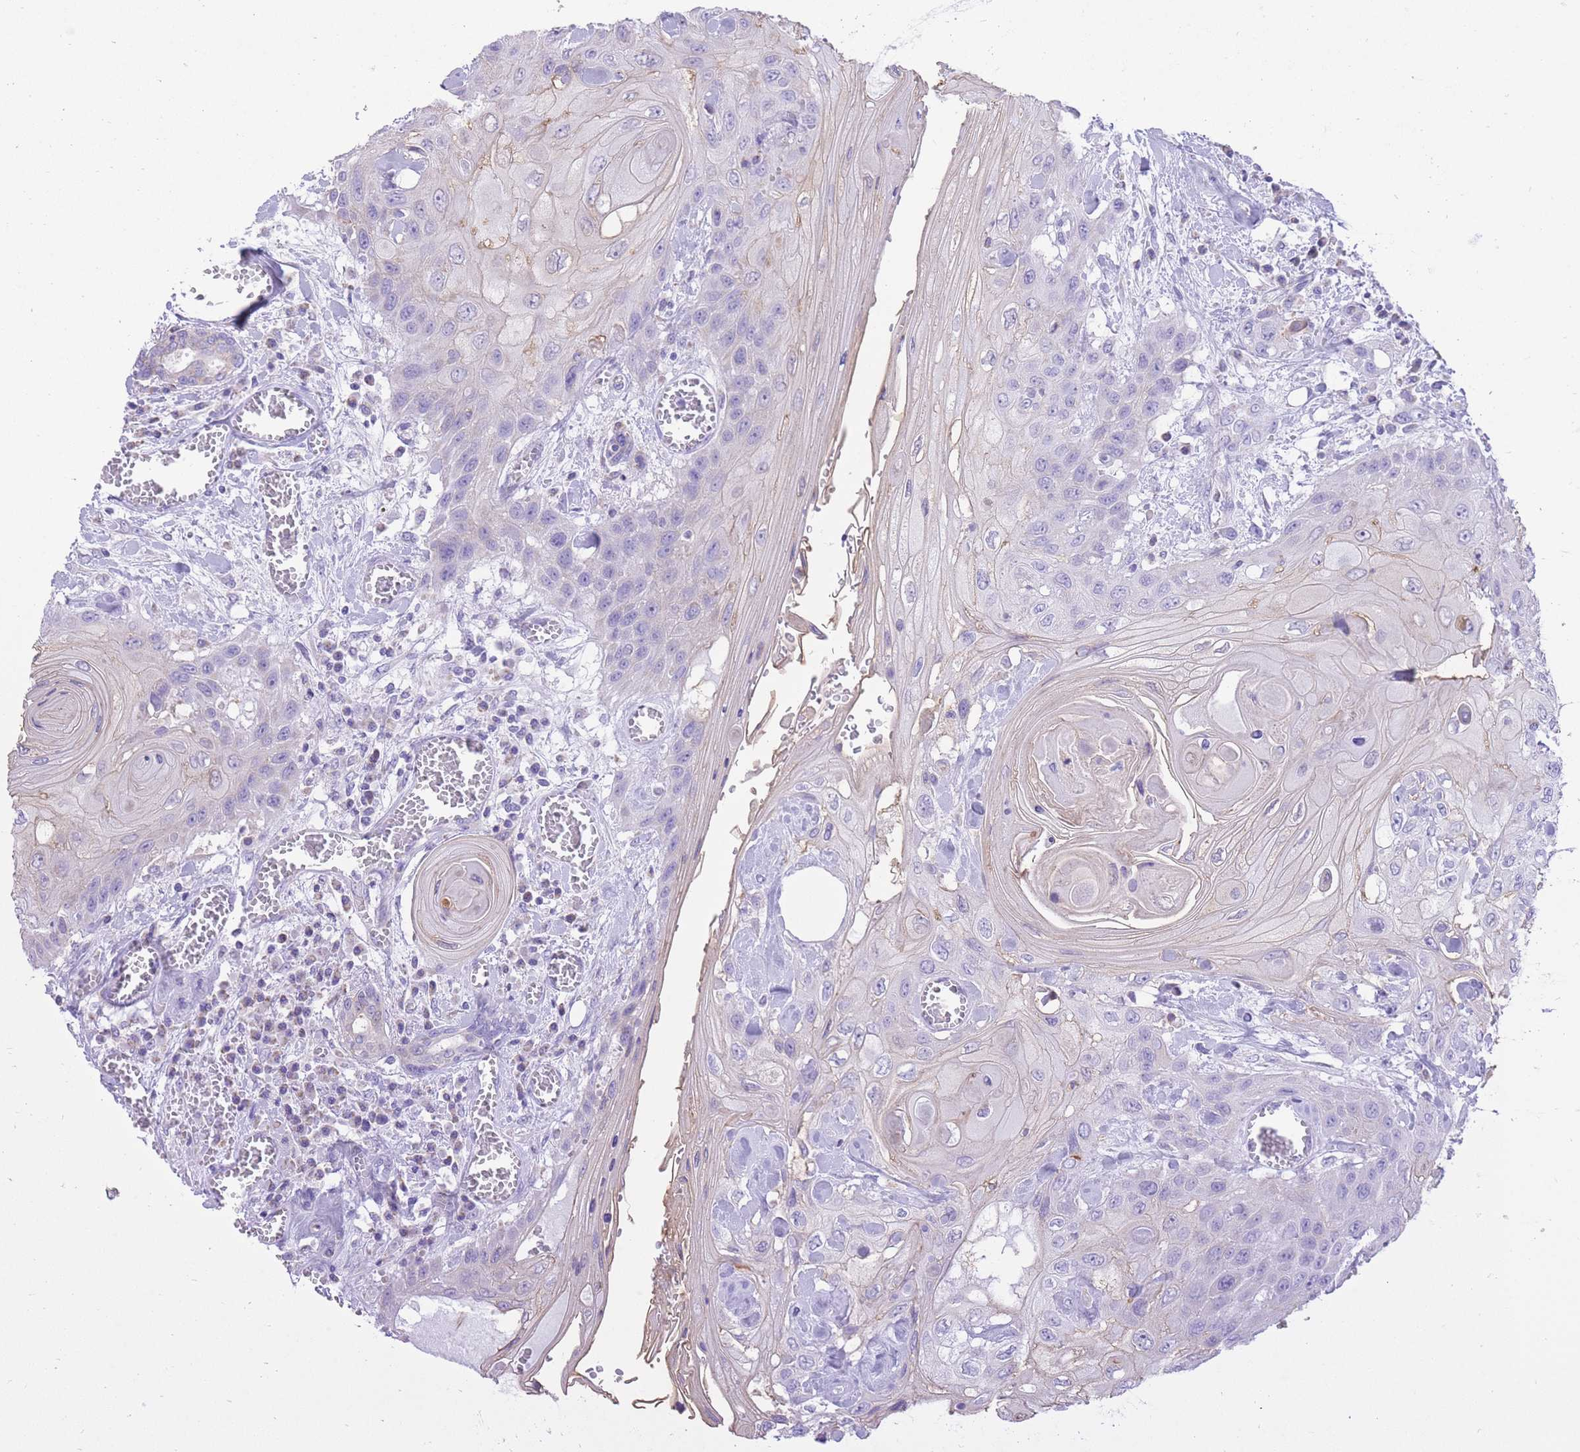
{"staining": {"intensity": "negative", "quantity": "none", "location": "none"}, "tissue": "head and neck cancer", "cell_type": "Tumor cells", "image_type": "cancer", "snomed": [{"axis": "morphology", "description": "Squamous cell carcinoma, NOS"}, {"axis": "topography", "description": "Head-Neck"}], "caption": "The micrograph reveals no staining of tumor cells in squamous cell carcinoma (head and neck). The staining was performed using DAB (3,3'-diaminobenzidine) to visualize the protein expression in brown, while the nuclei were stained in blue with hematoxylin (Magnification: 20x).", "gene": "SLC4A4", "patient": {"sex": "female", "age": 43}}